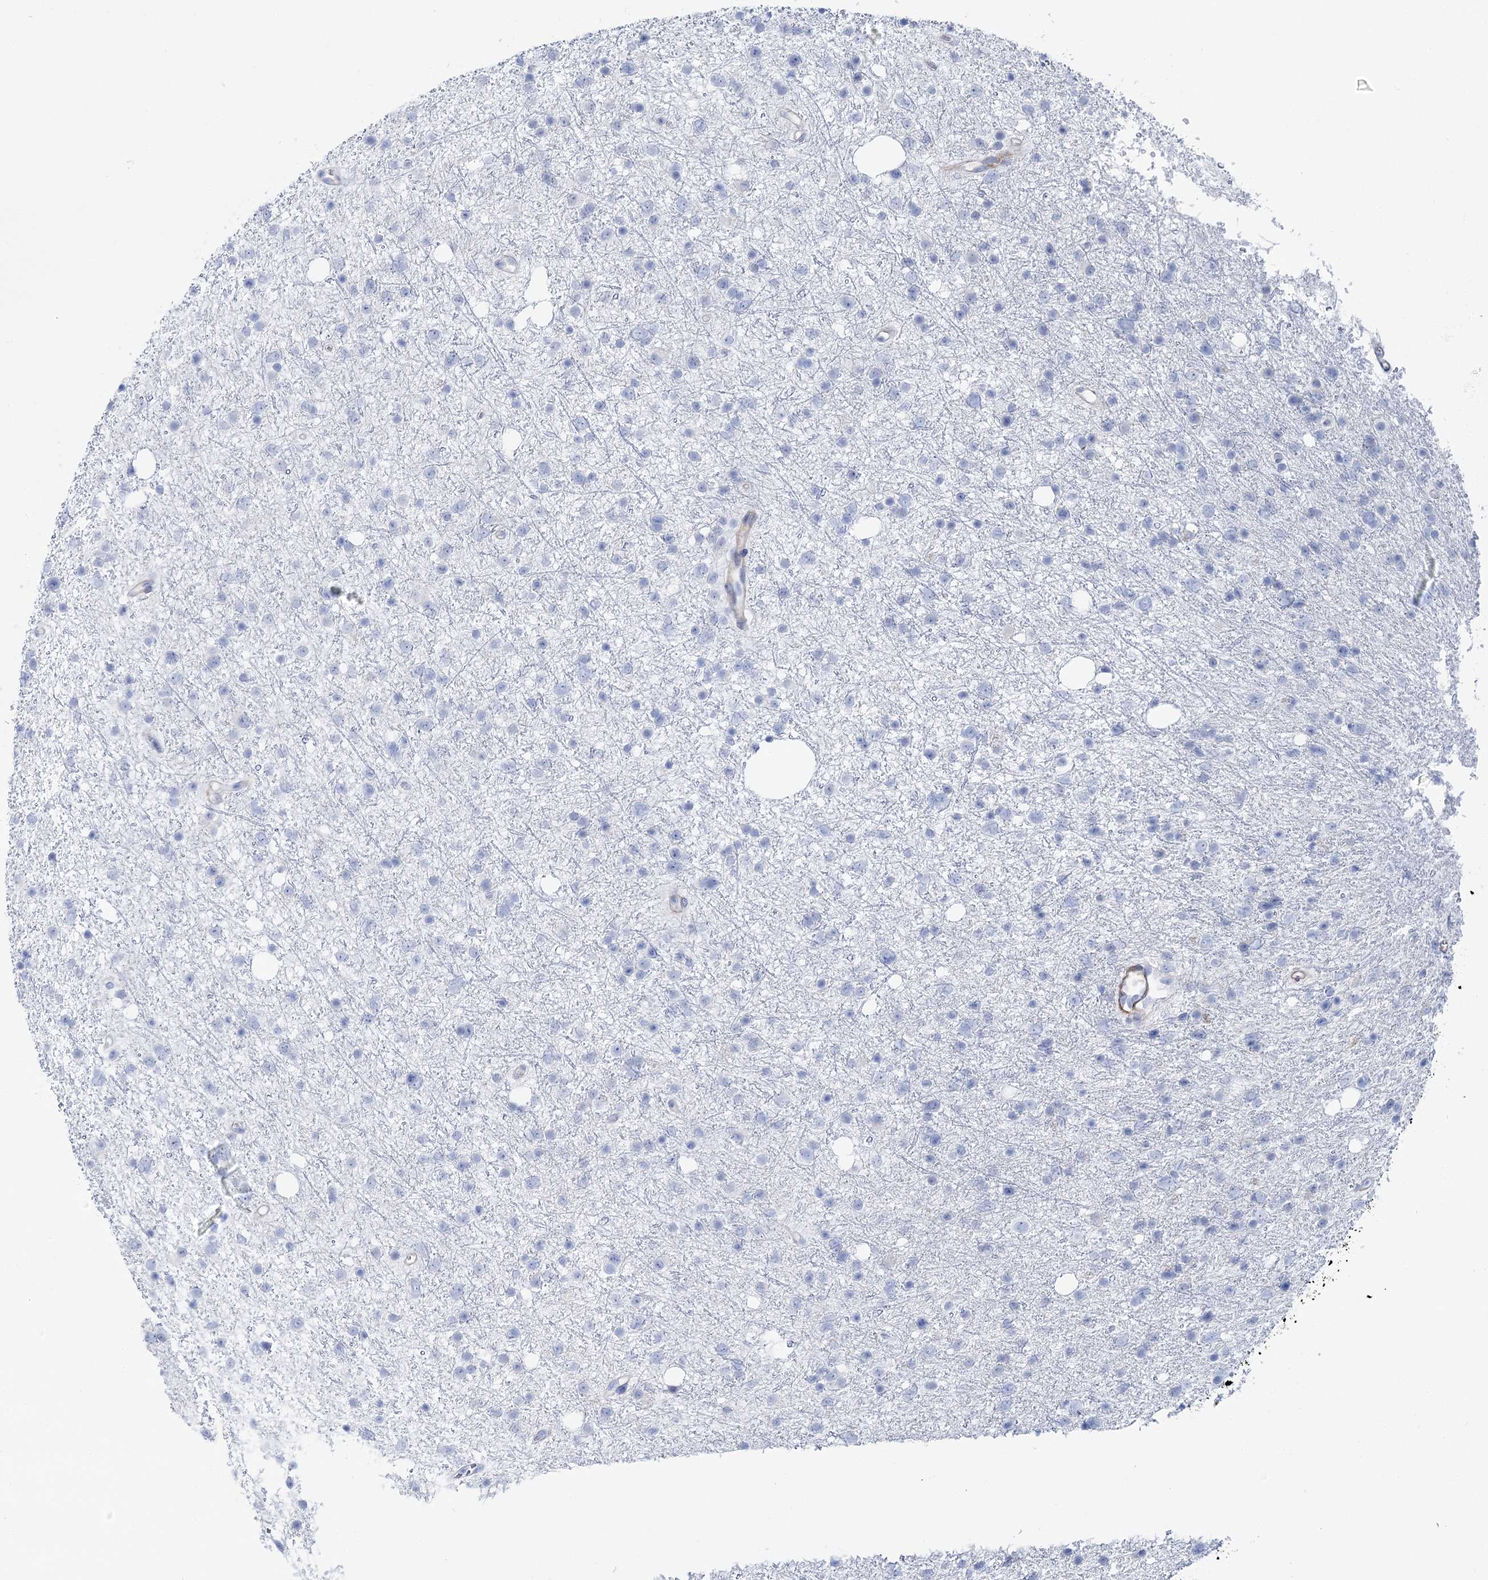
{"staining": {"intensity": "negative", "quantity": "none", "location": "none"}, "tissue": "glioma", "cell_type": "Tumor cells", "image_type": "cancer", "snomed": [{"axis": "morphology", "description": "Glioma, malignant, Low grade"}, {"axis": "topography", "description": "Cerebral cortex"}], "caption": "The IHC micrograph has no significant expression in tumor cells of malignant low-grade glioma tissue.", "gene": "ANKRD23", "patient": {"sex": "female", "age": 39}}